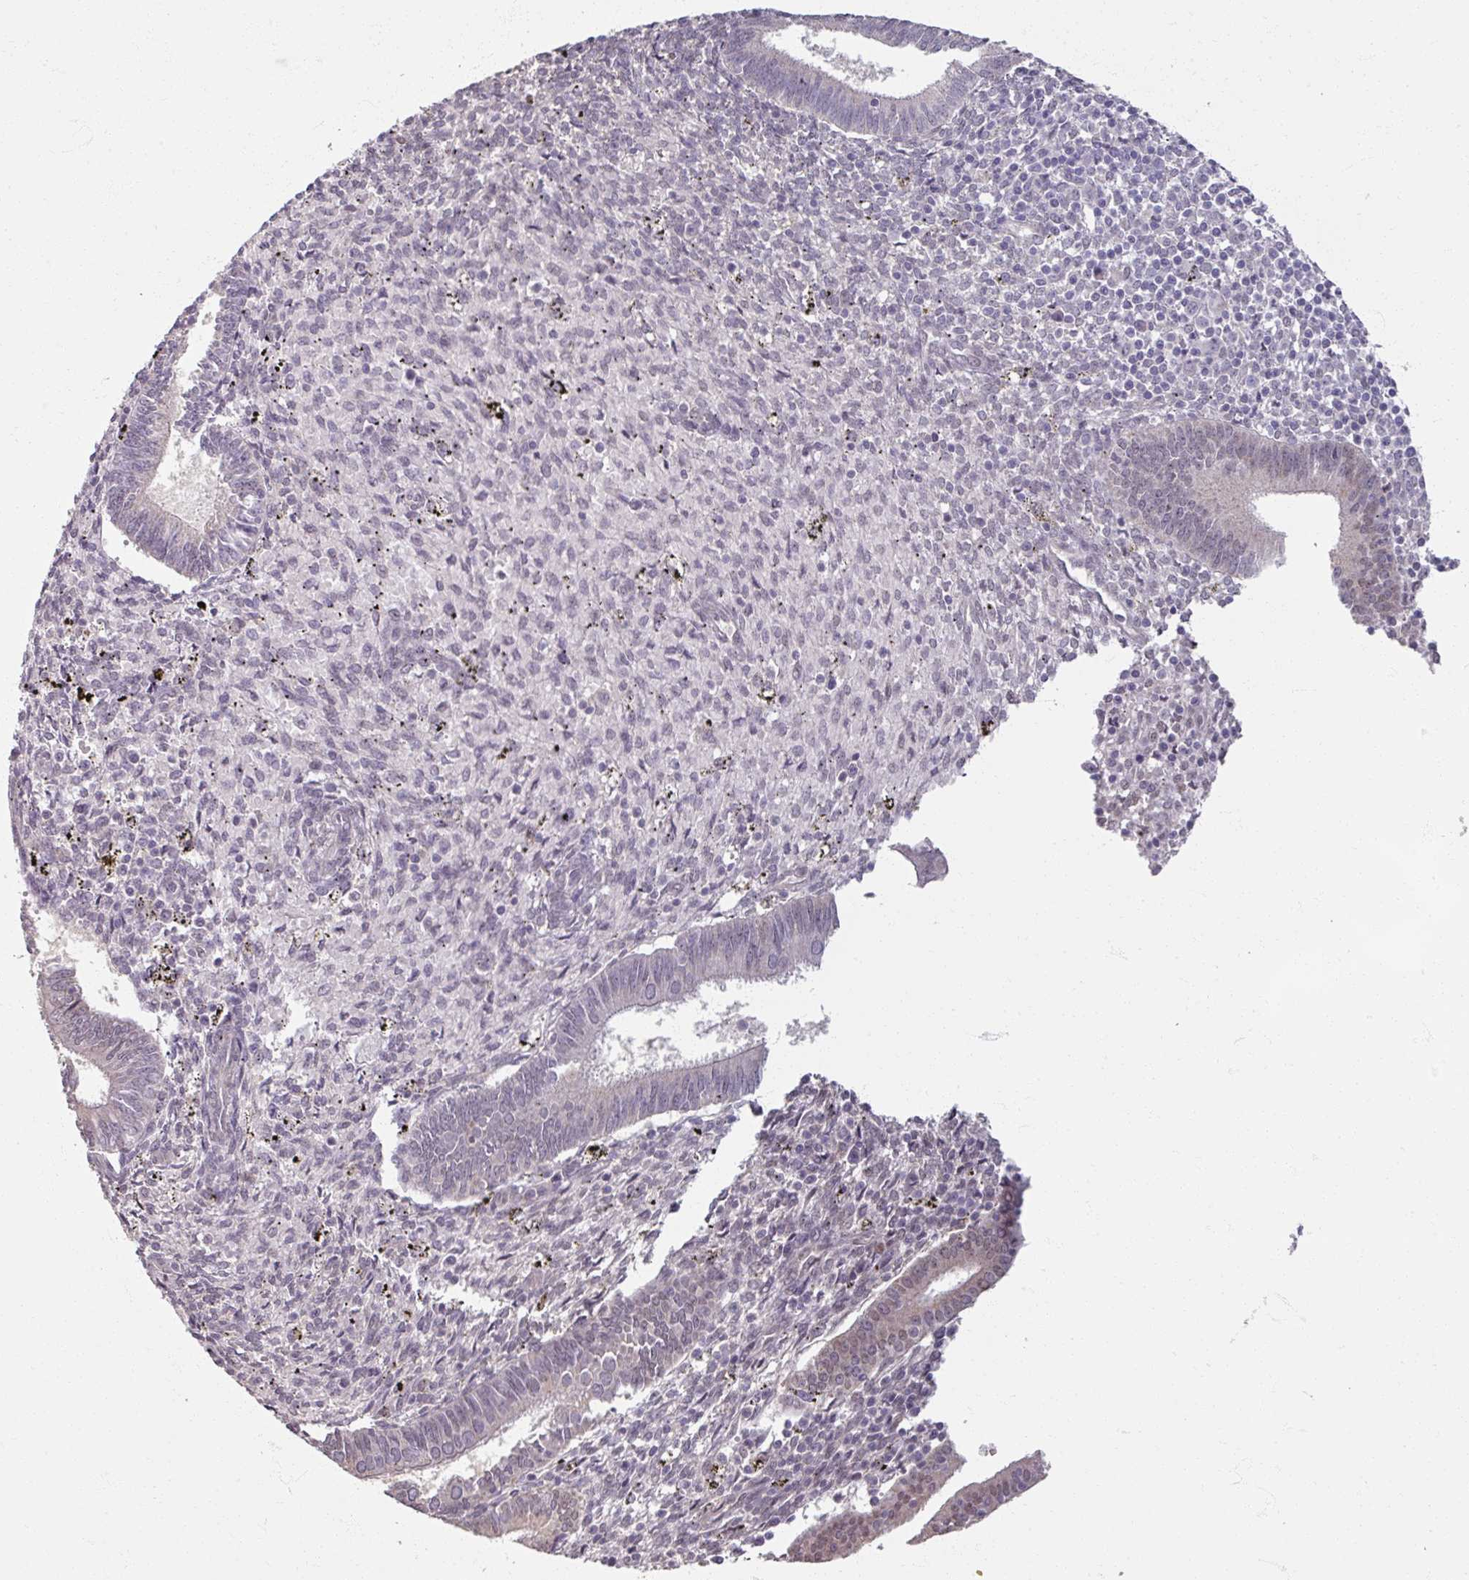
{"staining": {"intensity": "weak", "quantity": "<25%", "location": "nuclear"}, "tissue": "endometrium", "cell_type": "Cells in endometrial stroma", "image_type": "normal", "snomed": [{"axis": "morphology", "description": "Normal tissue, NOS"}, {"axis": "topography", "description": "Endometrium"}], "caption": "Immunohistochemistry of benign endometrium reveals no positivity in cells in endometrial stroma.", "gene": "SOX11", "patient": {"sex": "female", "age": 41}}